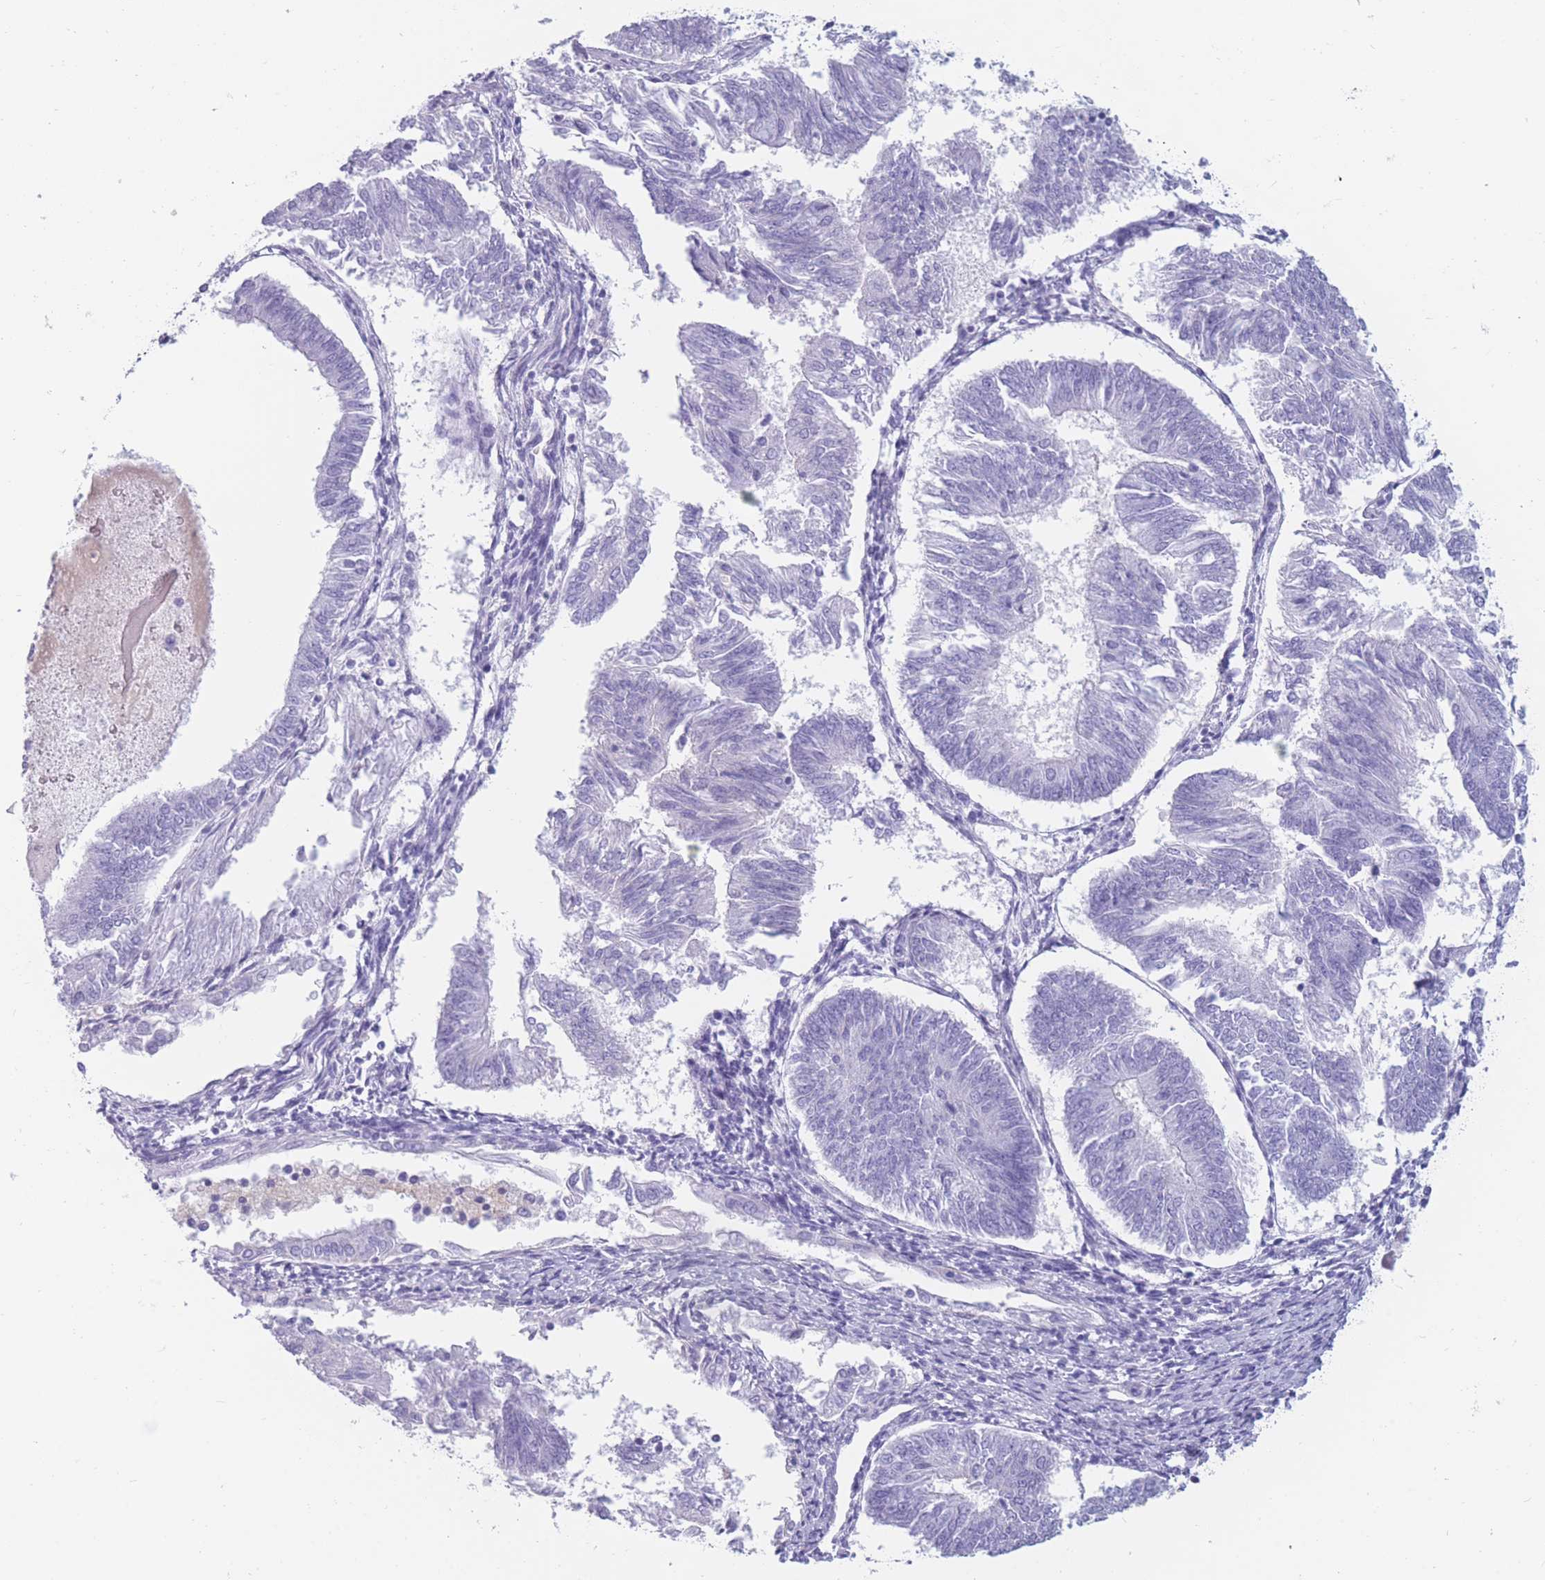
{"staining": {"intensity": "negative", "quantity": "none", "location": "none"}, "tissue": "endometrial cancer", "cell_type": "Tumor cells", "image_type": "cancer", "snomed": [{"axis": "morphology", "description": "Adenocarcinoma, NOS"}, {"axis": "topography", "description": "Endometrium"}], "caption": "There is no significant positivity in tumor cells of endometrial cancer.", "gene": "TNFSF11", "patient": {"sex": "female", "age": 58}}